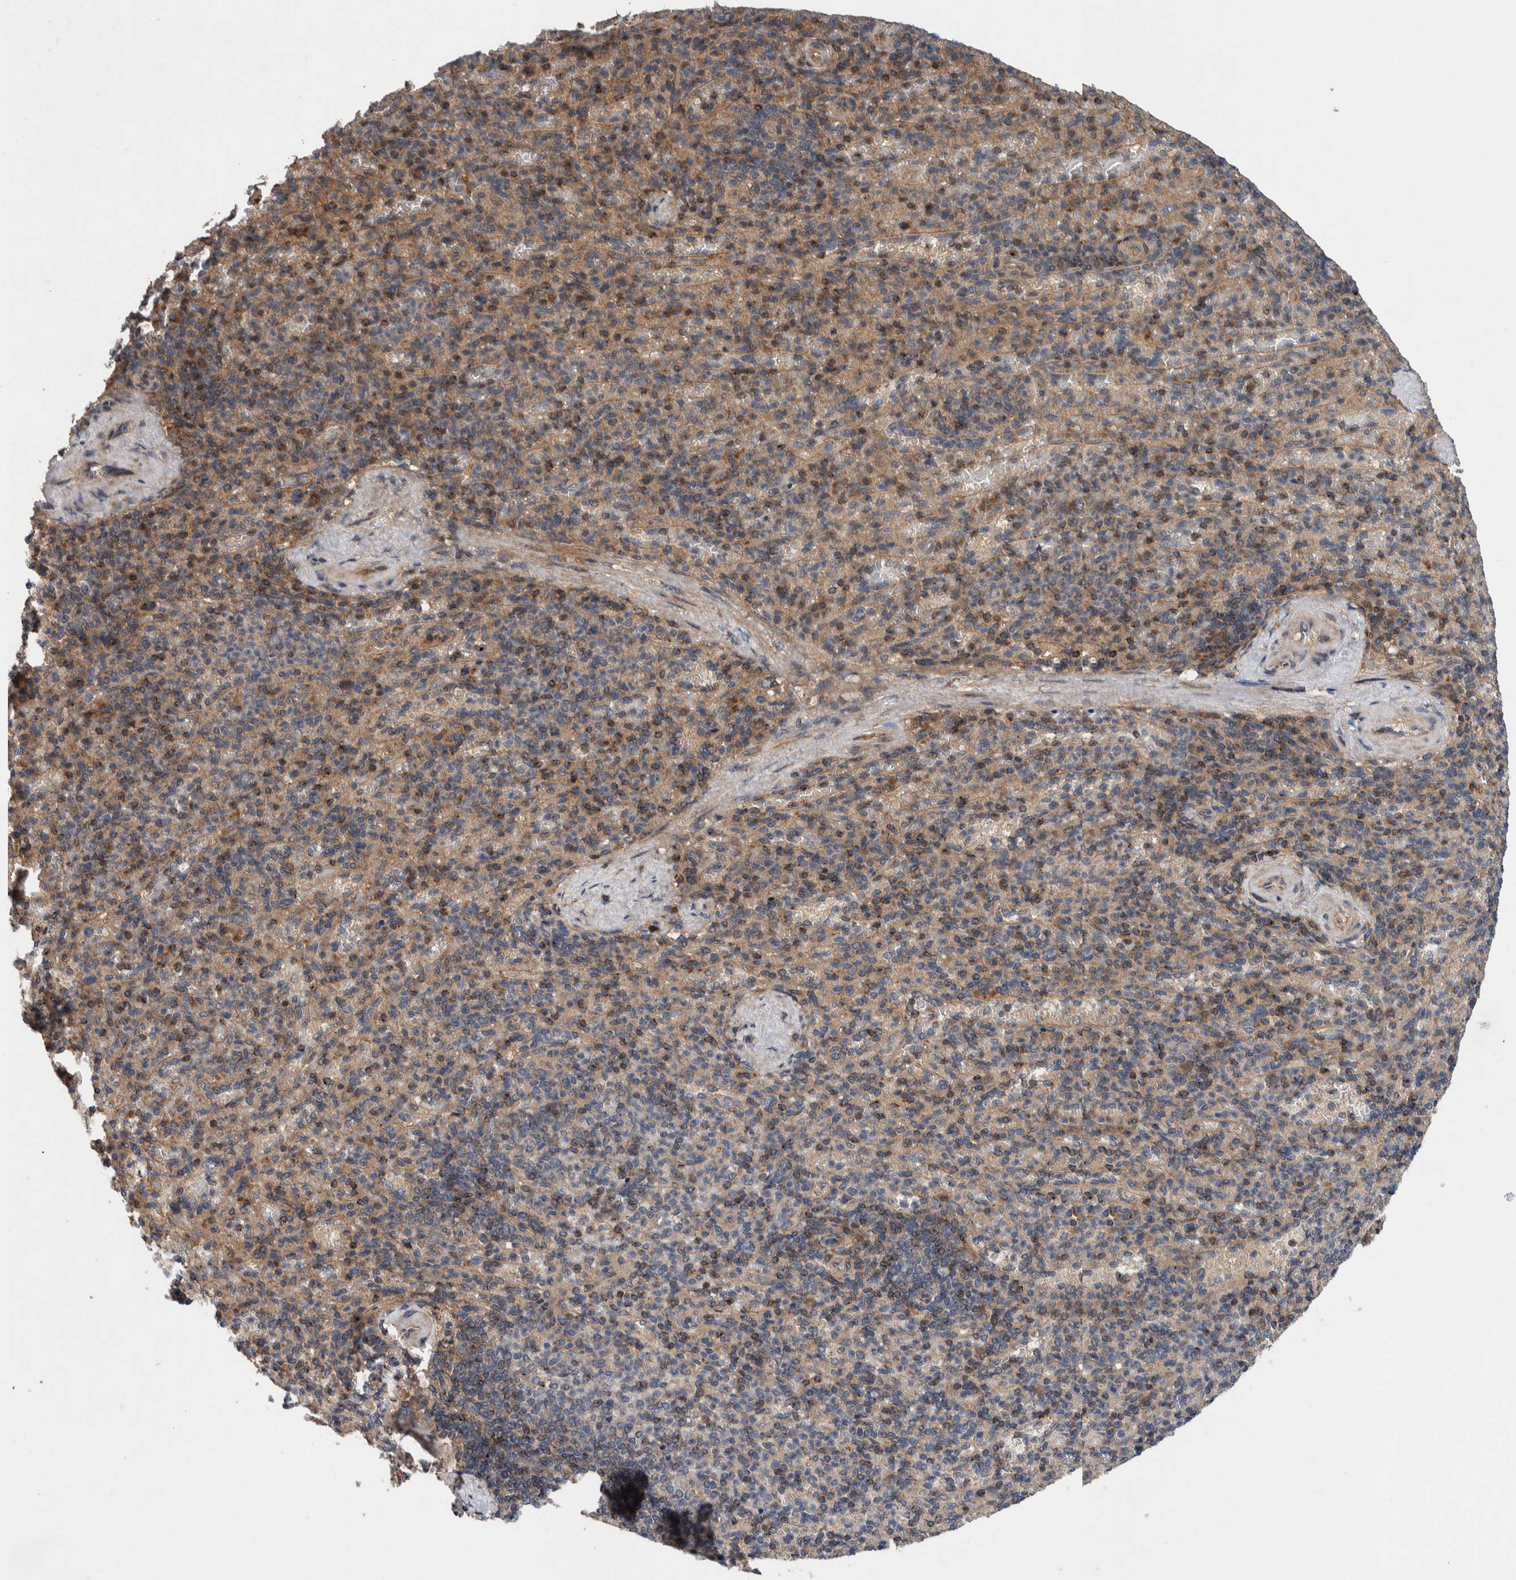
{"staining": {"intensity": "moderate", "quantity": "25%-75%", "location": "cytoplasmic/membranous"}, "tissue": "spleen", "cell_type": "Cells in red pulp", "image_type": "normal", "snomed": [{"axis": "morphology", "description": "Normal tissue, NOS"}, {"axis": "topography", "description": "Spleen"}], "caption": "A high-resolution histopathology image shows immunohistochemistry (IHC) staining of unremarkable spleen, which demonstrates moderate cytoplasmic/membranous positivity in approximately 25%-75% of cells in red pulp.", "gene": "PIK3R6", "patient": {"sex": "female", "age": 74}}